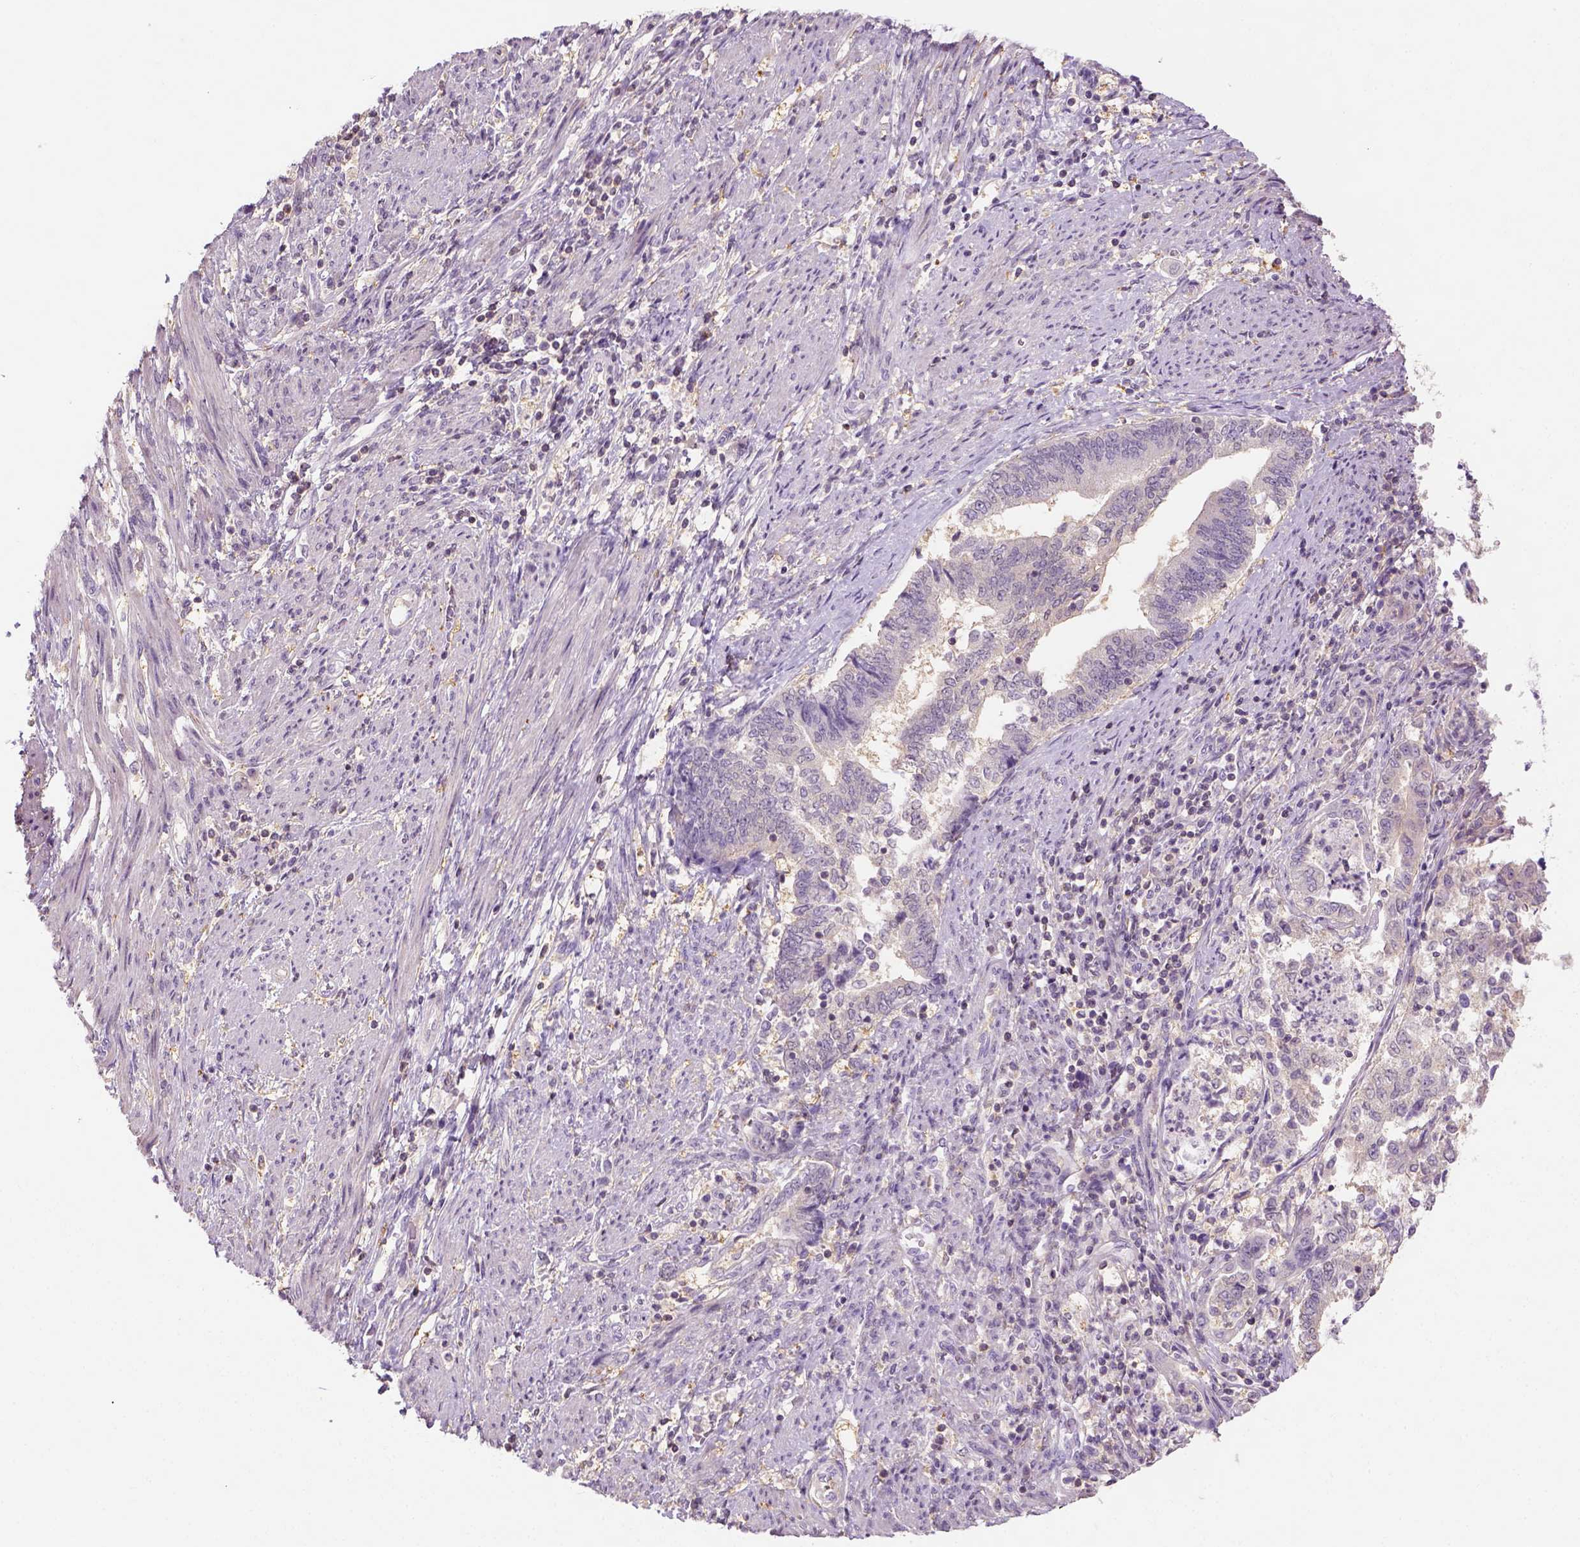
{"staining": {"intensity": "negative", "quantity": "none", "location": "none"}, "tissue": "endometrial cancer", "cell_type": "Tumor cells", "image_type": "cancer", "snomed": [{"axis": "morphology", "description": "Adenocarcinoma, NOS"}, {"axis": "topography", "description": "Endometrium"}], "caption": "An immunohistochemistry (IHC) micrograph of endometrial cancer (adenocarcinoma) is shown. There is no staining in tumor cells of endometrial cancer (adenocarcinoma). Brightfield microscopy of immunohistochemistry (IHC) stained with DAB (brown) and hematoxylin (blue), captured at high magnification.", "gene": "EPHB1", "patient": {"sex": "female", "age": 65}}